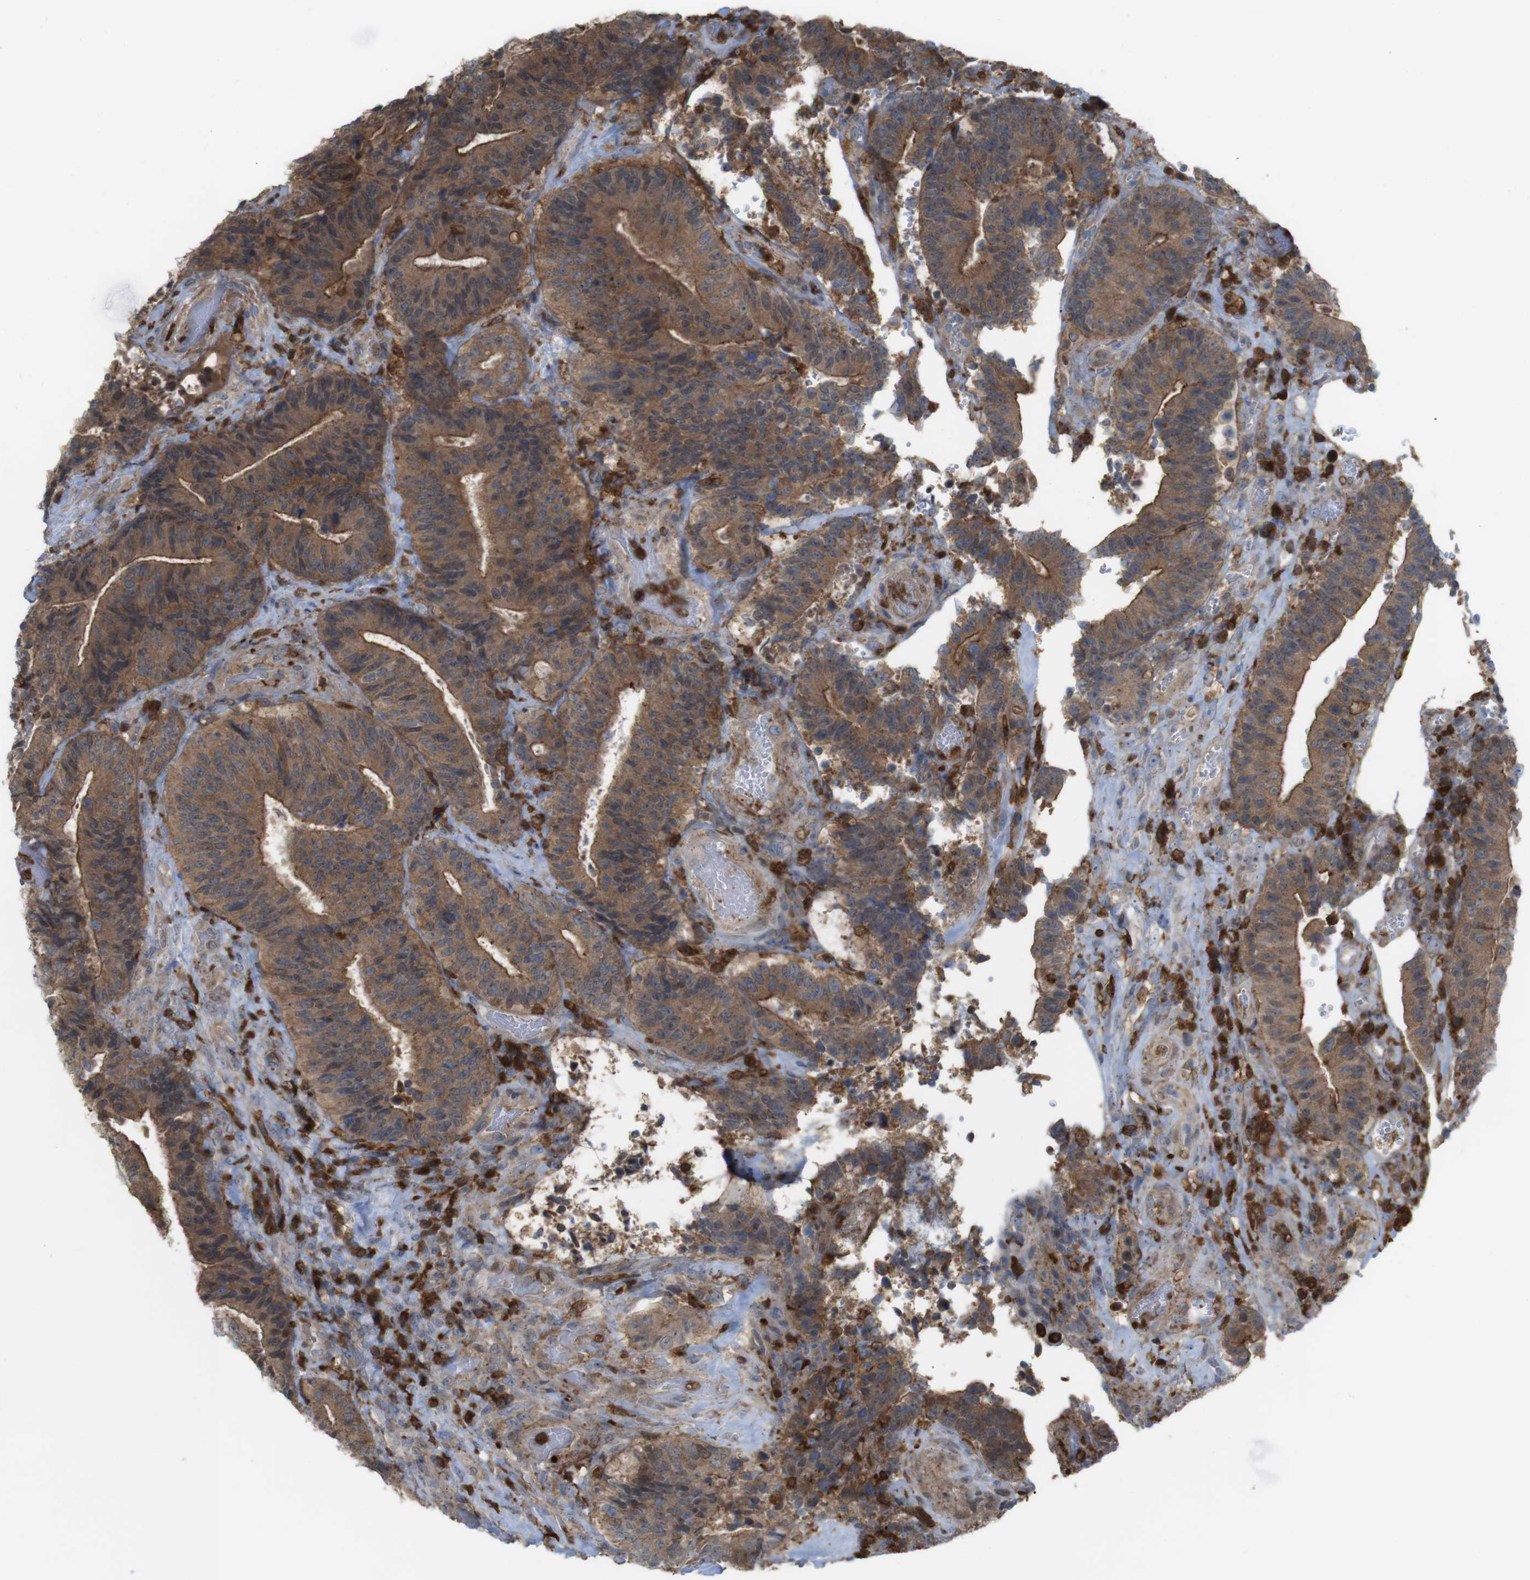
{"staining": {"intensity": "moderate", "quantity": ">75%", "location": "cytoplasmic/membranous"}, "tissue": "colorectal cancer", "cell_type": "Tumor cells", "image_type": "cancer", "snomed": [{"axis": "morphology", "description": "Adenocarcinoma, NOS"}, {"axis": "topography", "description": "Rectum"}], "caption": "The immunohistochemical stain shows moderate cytoplasmic/membranous staining in tumor cells of colorectal cancer (adenocarcinoma) tissue. The staining was performed using DAB (3,3'-diaminobenzidine), with brown indicating positive protein expression. Nuclei are stained blue with hematoxylin.", "gene": "PRKCD", "patient": {"sex": "male", "age": 72}}